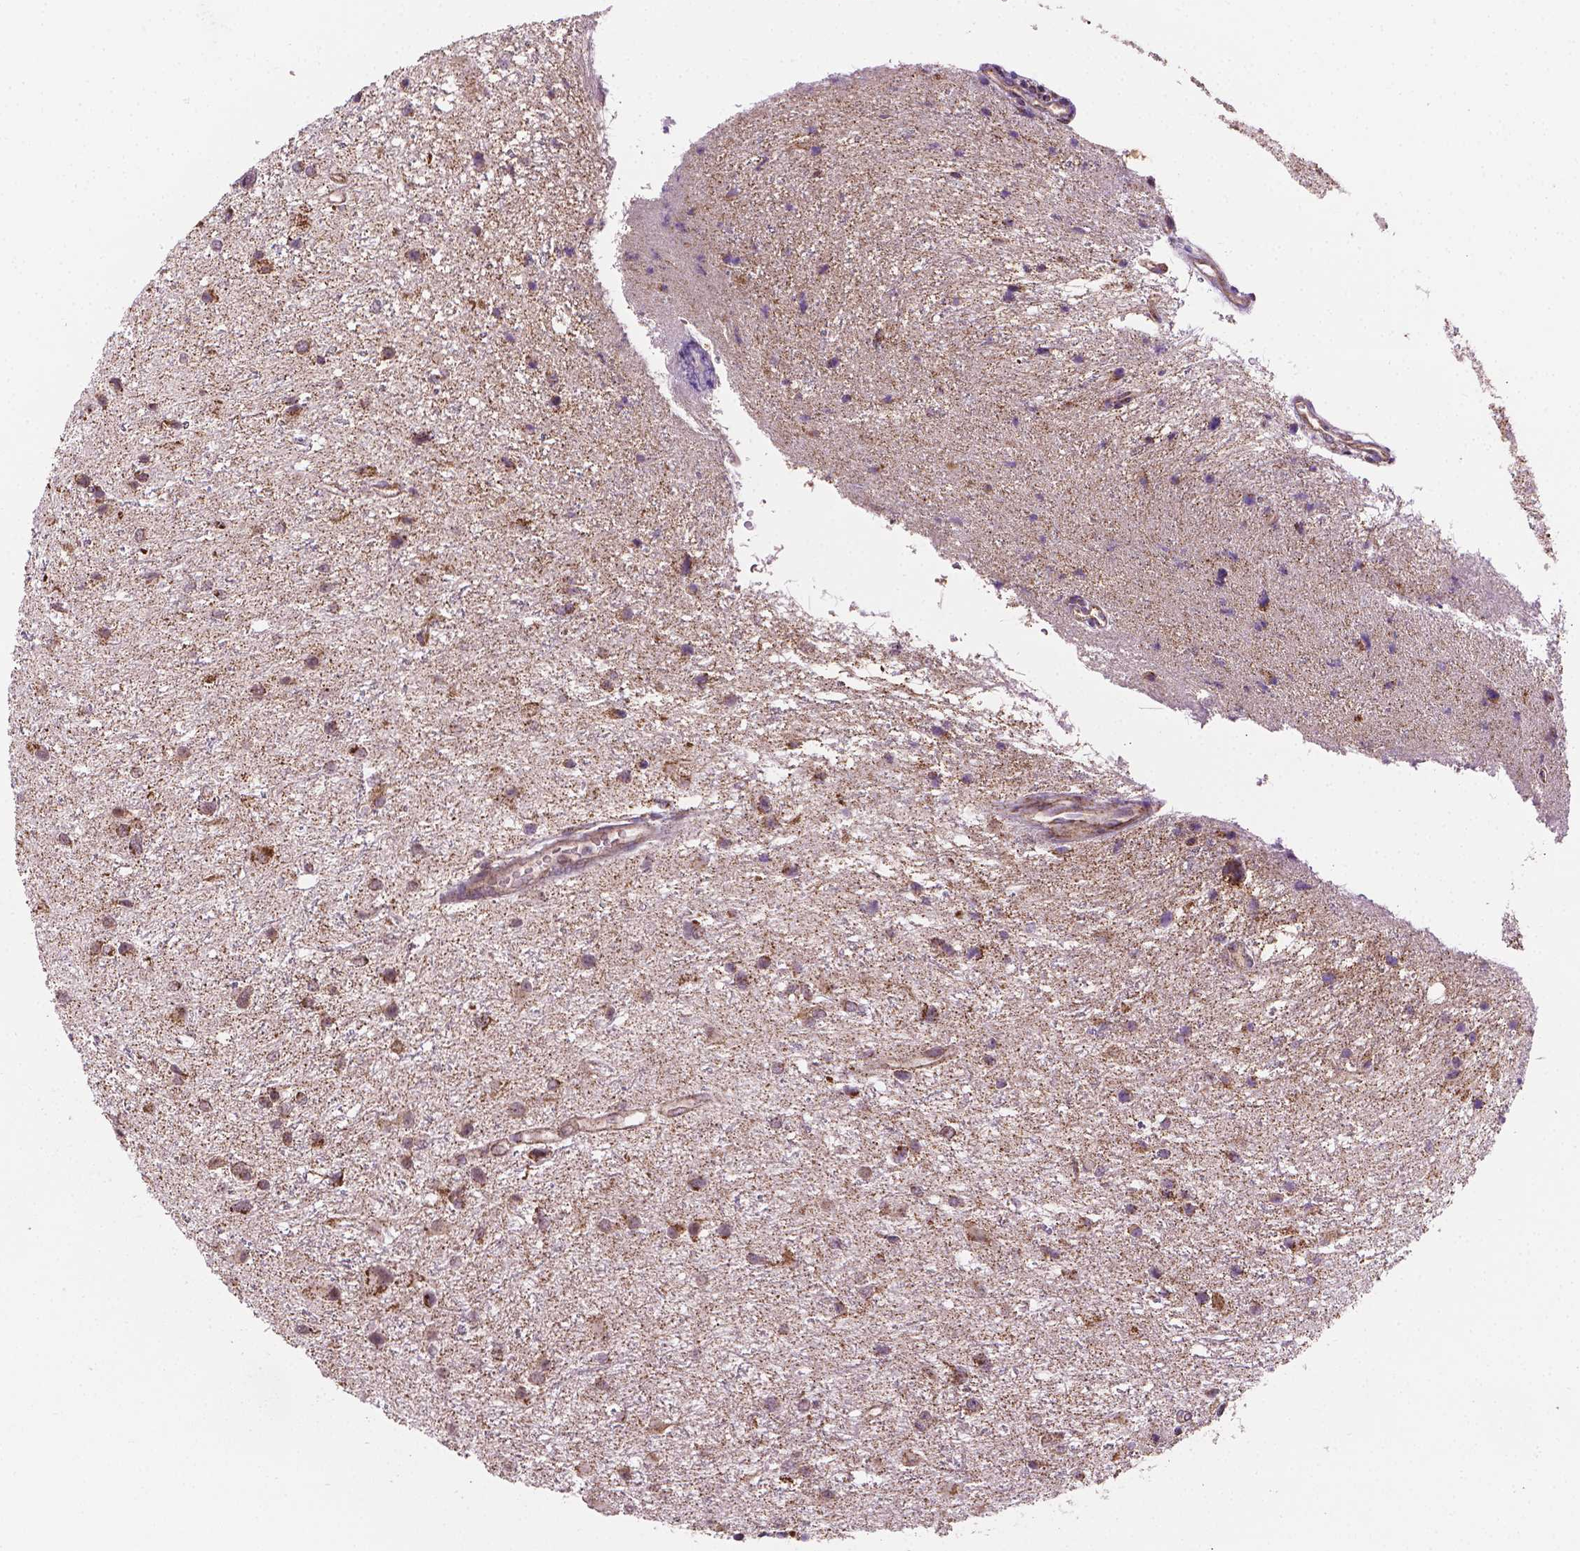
{"staining": {"intensity": "strong", "quantity": ">75%", "location": "cytoplasmic/membranous"}, "tissue": "glioma", "cell_type": "Tumor cells", "image_type": "cancer", "snomed": [{"axis": "morphology", "description": "Glioma, malignant, Low grade"}, {"axis": "topography", "description": "Brain"}], "caption": "Human malignant glioma (low-grade) stained with a brown dye displays strong cytoplasmic/membranous positive positivity in approximately >75% of tumor cells.", "gene": "PIBF1", "patient": {"sex": "female", "age": 32}}